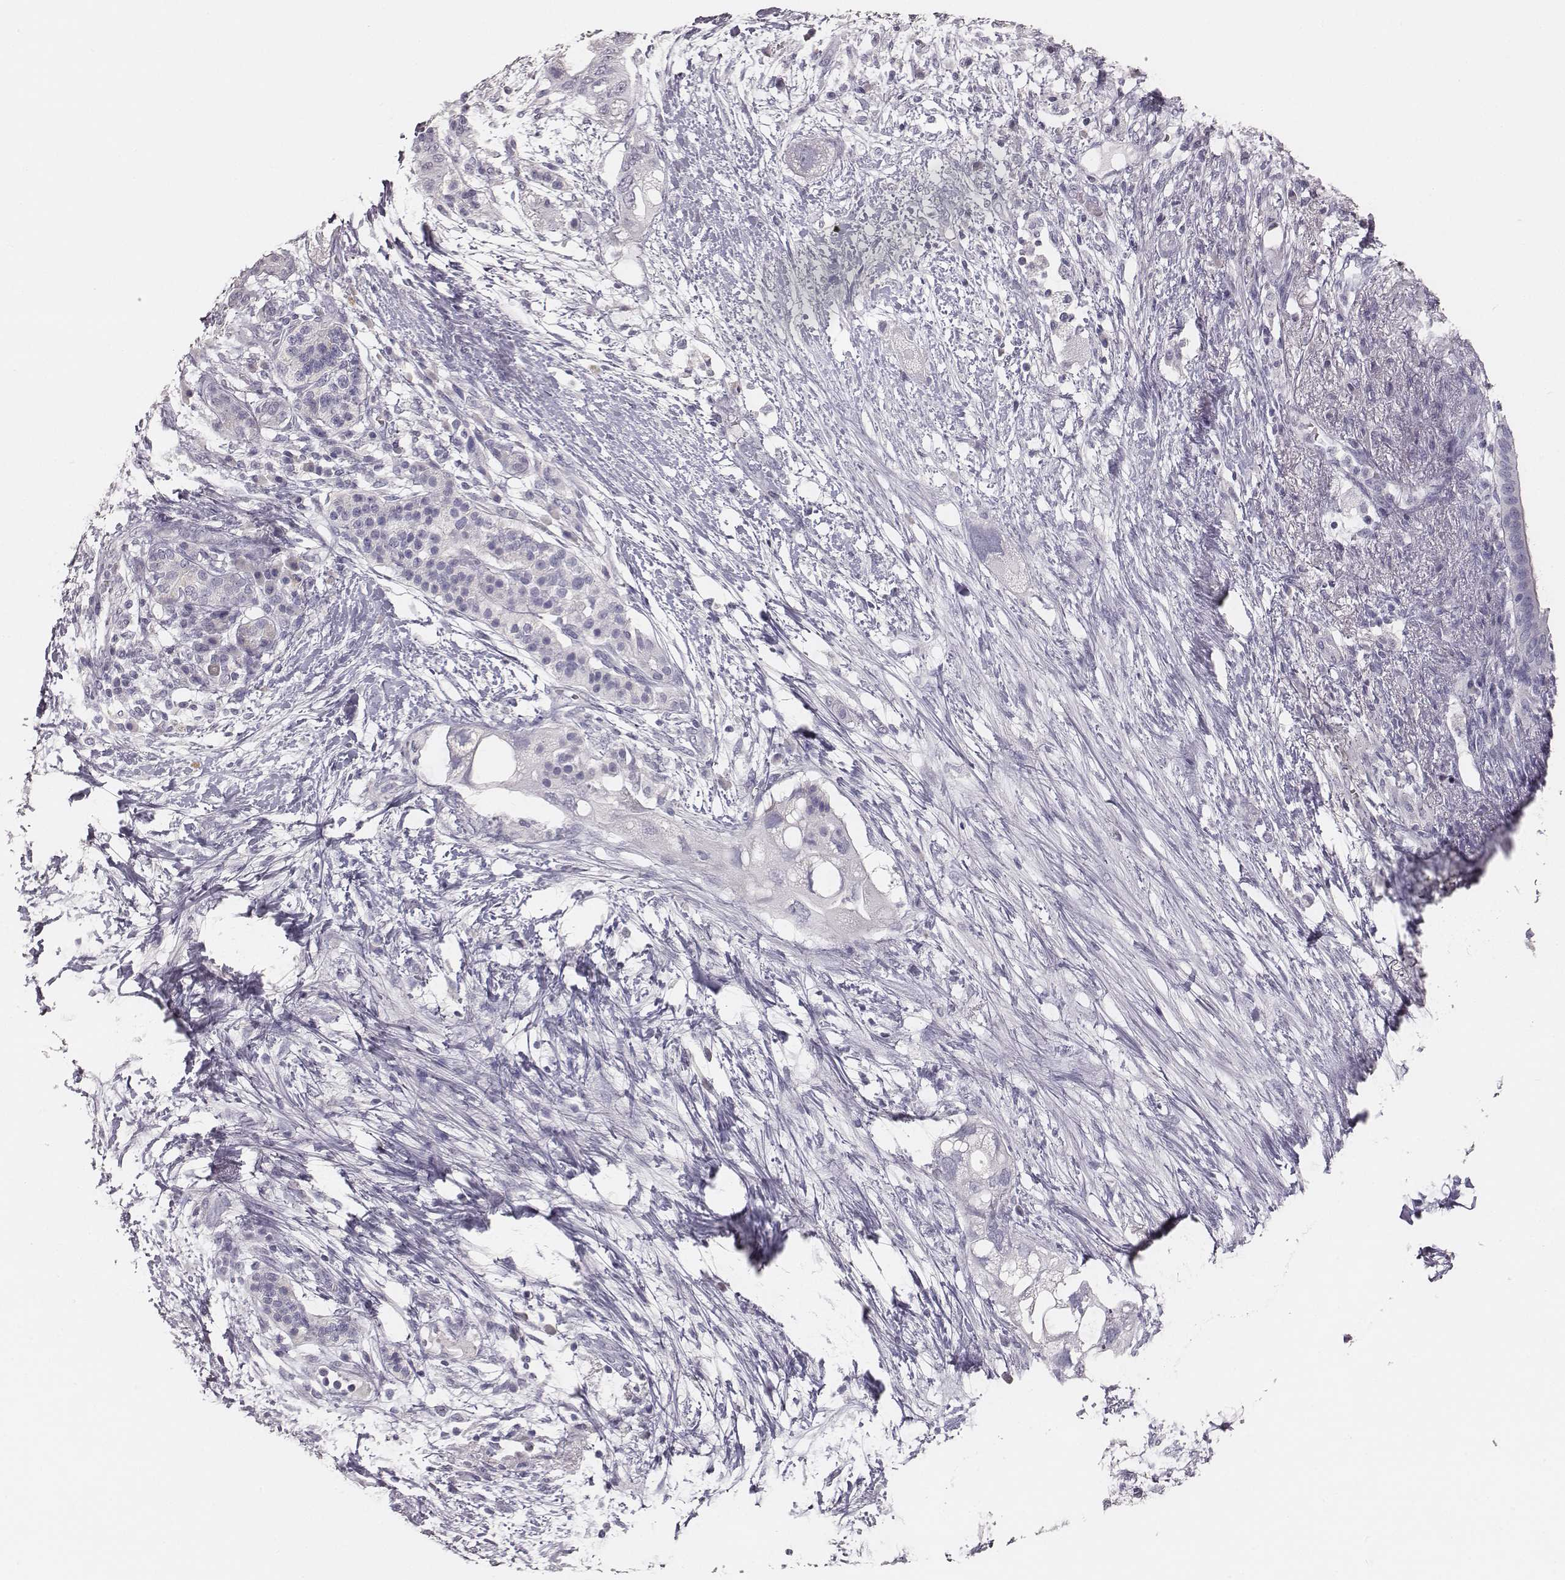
{"staining": {"intensity": "negative", "quantity": "none", "location": "none"}, "tissue": "pancreatic cancer", "cell_type": "Tumor cells", "image_type": "cancer", "snomed": [{"axis": "morphology", "description": "Adenocarcinoma, NOS"}, {"axis": "topography", "description": "Pancreas"}], "caption": "High power microscopy image of an immunohistochemistry (IHC) image of adenocarcinoma (pancreatic), revealing no significant positivity in tumor cells.", "gene": "MYH6", "patient": {"sex": "female", "age": 72}}